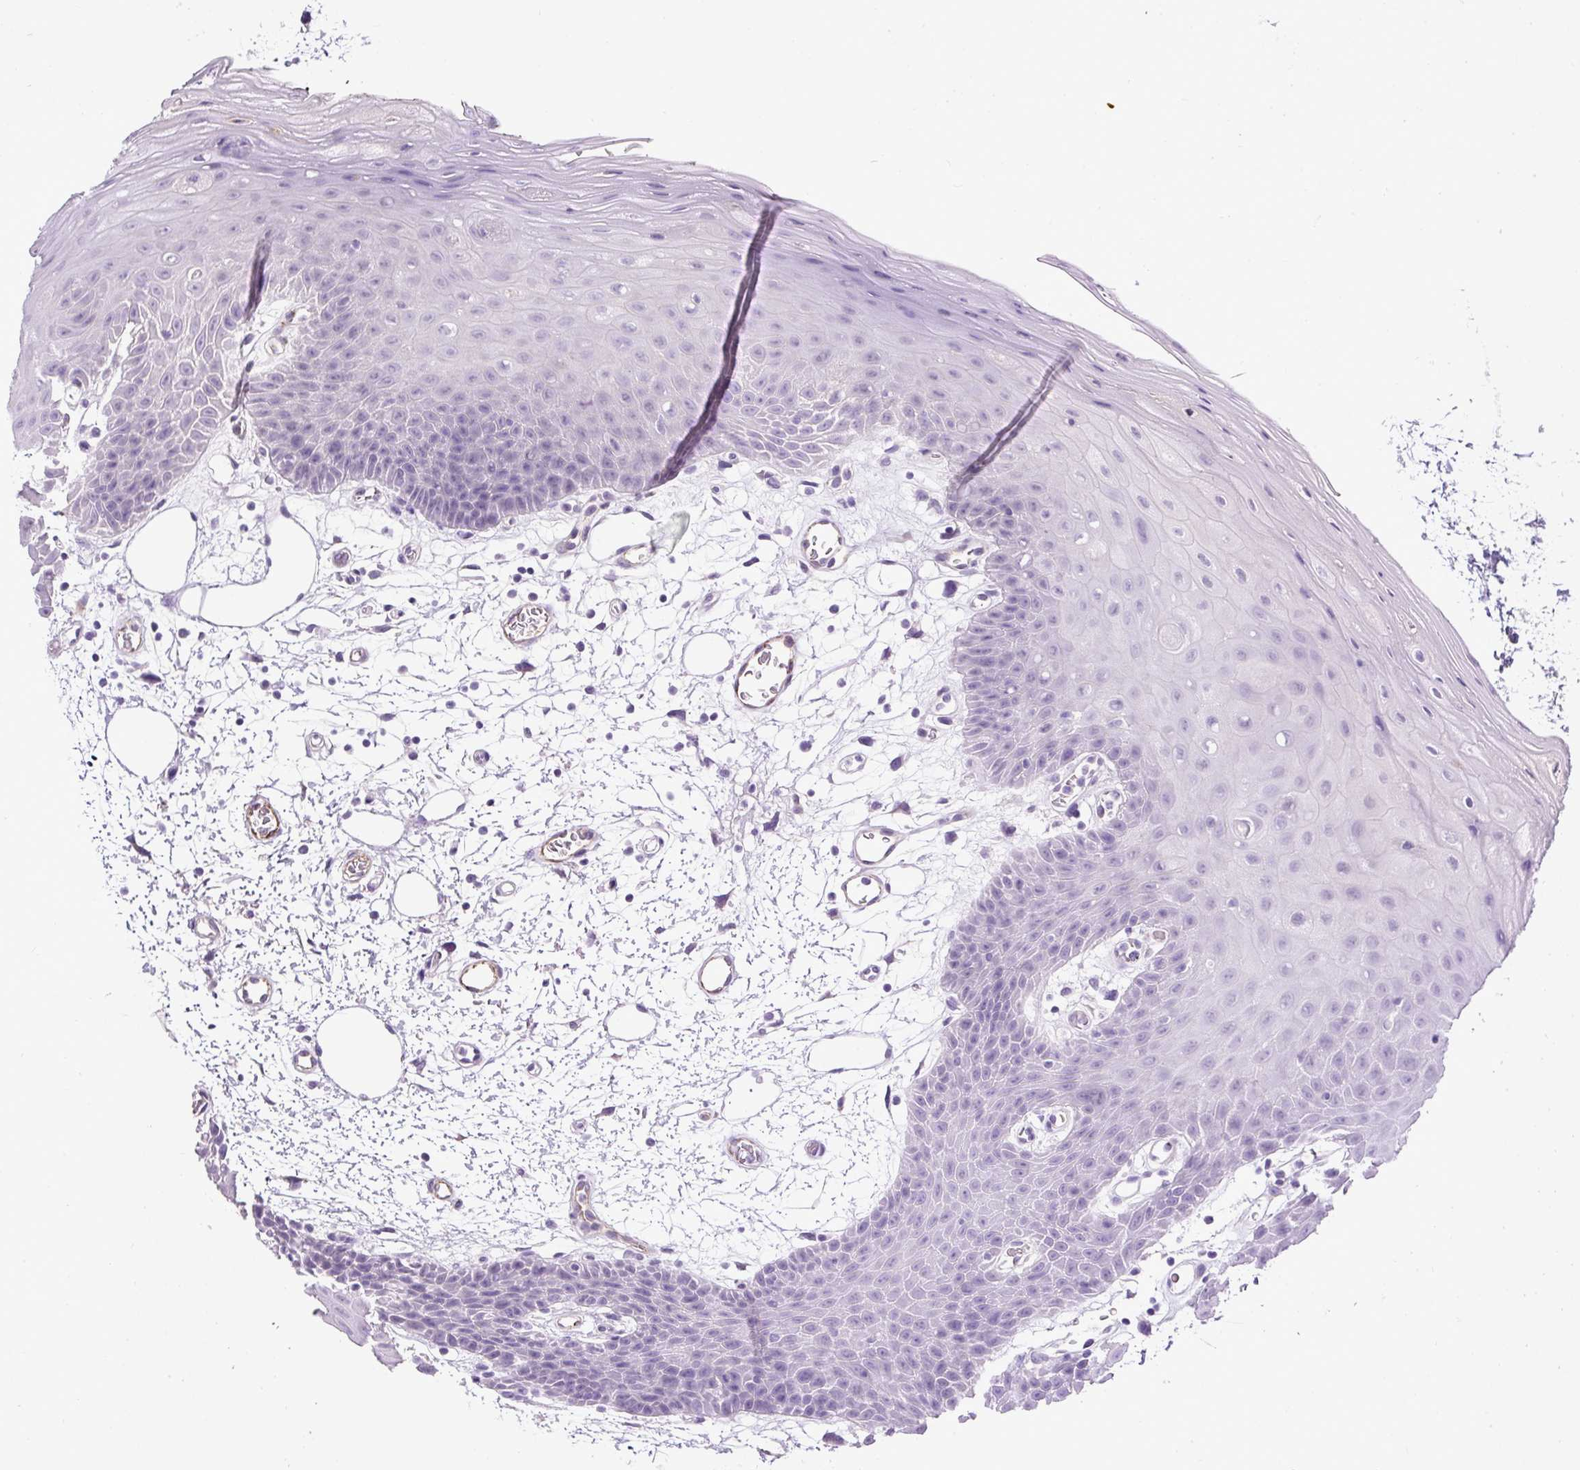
{"staining": {"intensity": "negative", "quantity": "none", "location": "none"}, "tissue": "oral mucosa", "cell_type": "Squamous epithelial cells", "image_type": "normal", "snomed": [{"axis": "morphology", "description": "Normal tissue, NOS"}, {"axis": "topography", "description": "Oral tissue"}], "caption": "There is no significant positivity in squamous epithelial cells of oral mucosa. (Stains: DAB (3,3'-diaminobenzidine) immunohistochemistry with hematoxylin counter stain, Microscopy: brightfield microscopy at high magnification).", "gene": "LEFTY1", "patient": {"sex": "female", "age": 59}}